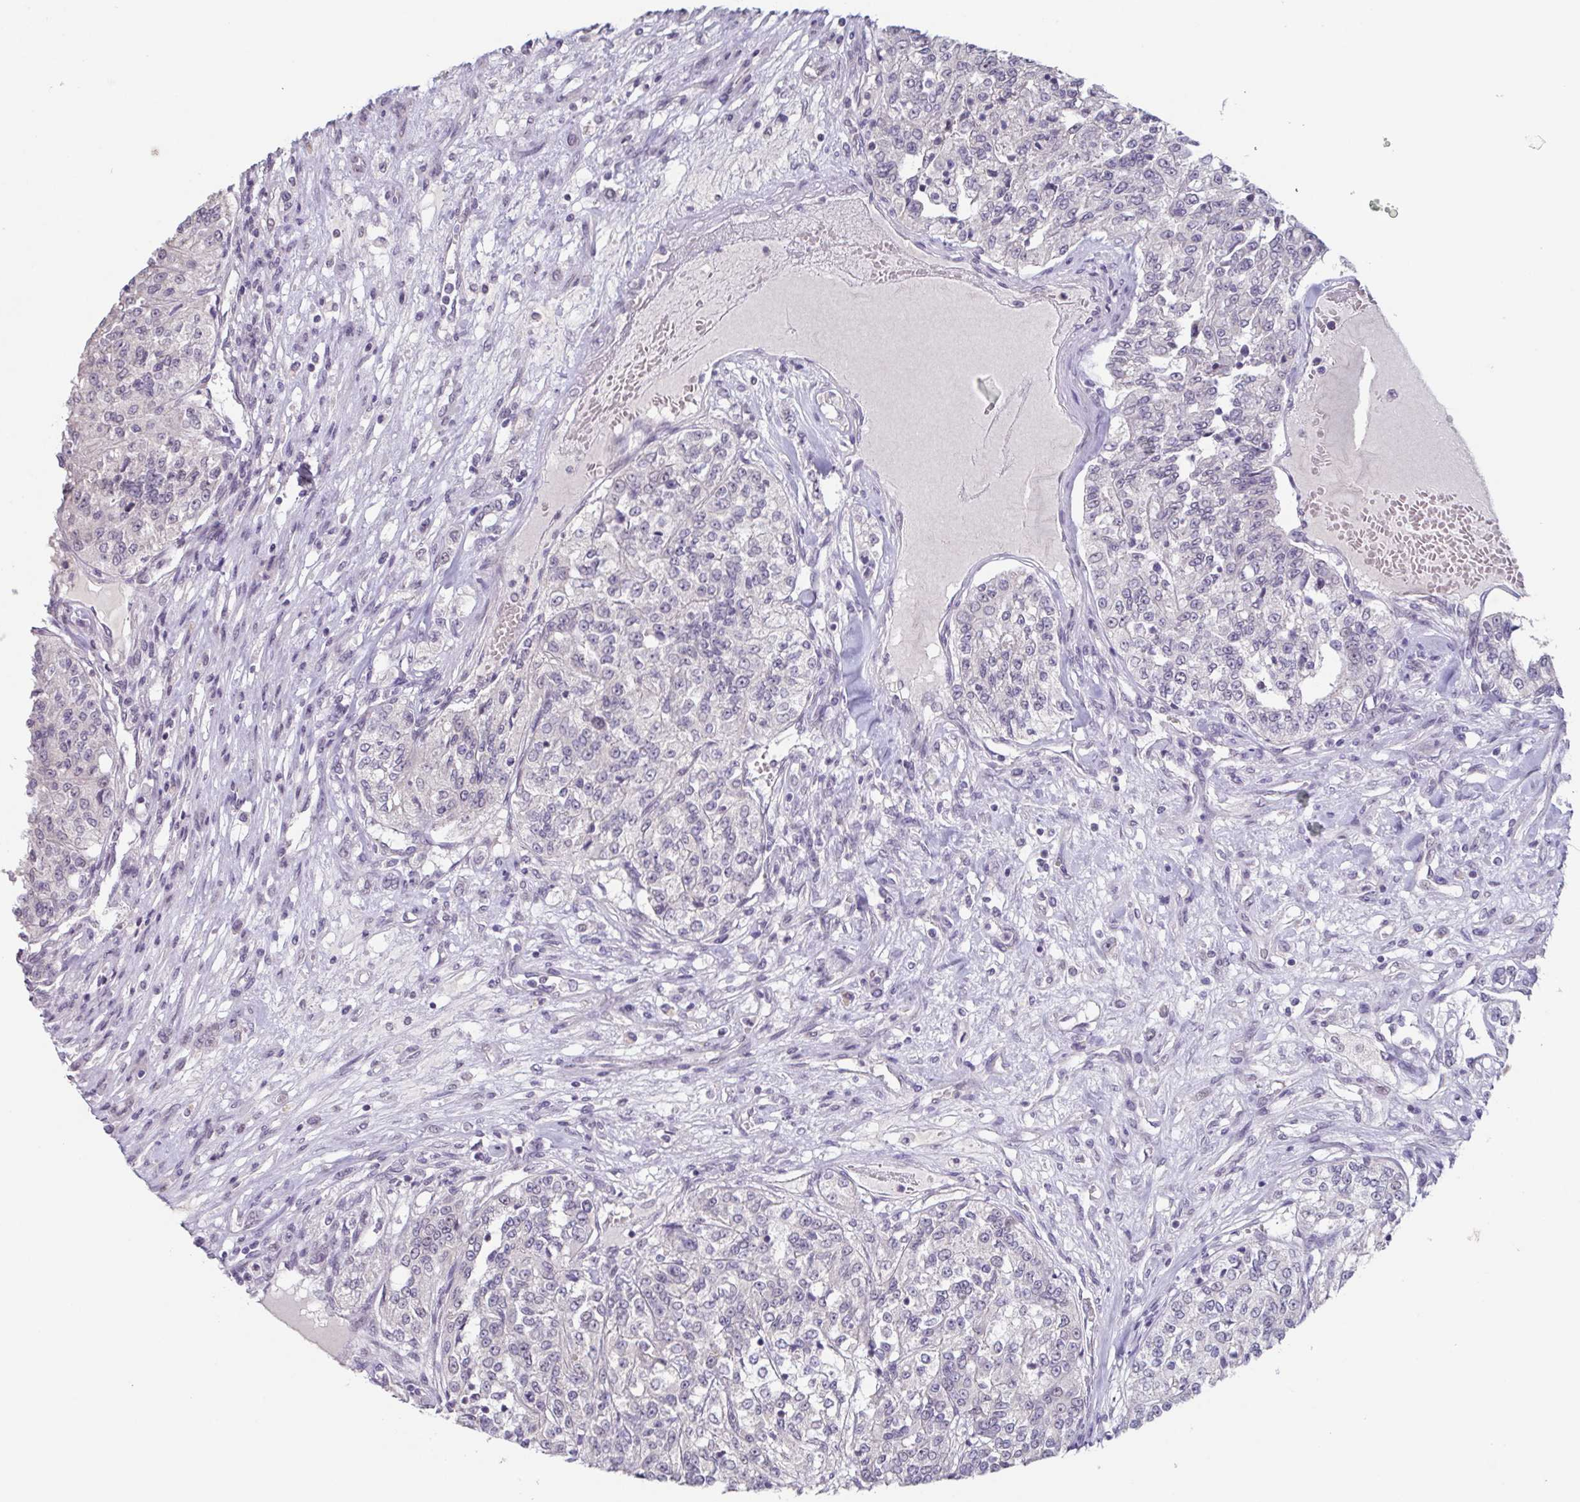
{"staining": {"intensity": "negative", "quantity": "none", "location": "none"}, "tissue": "renal cancer", "cell_type": "Tumor cells", "image_type": "cancer", "snomed": [{"axis": "morphology", "description": "Adenocarcinoma, NOS"}, {"axis": "topography", "description": "Kidney"}], "caption": "Immunohistochemistry (IHC) of renal cancer displays no positivity in tumor cells. (Brightfield microscopy of DAB immunohistochemistry (IHC) at high magnification).", "gene": "GHRL", "patient": {"sex": "female", "age": 63}}